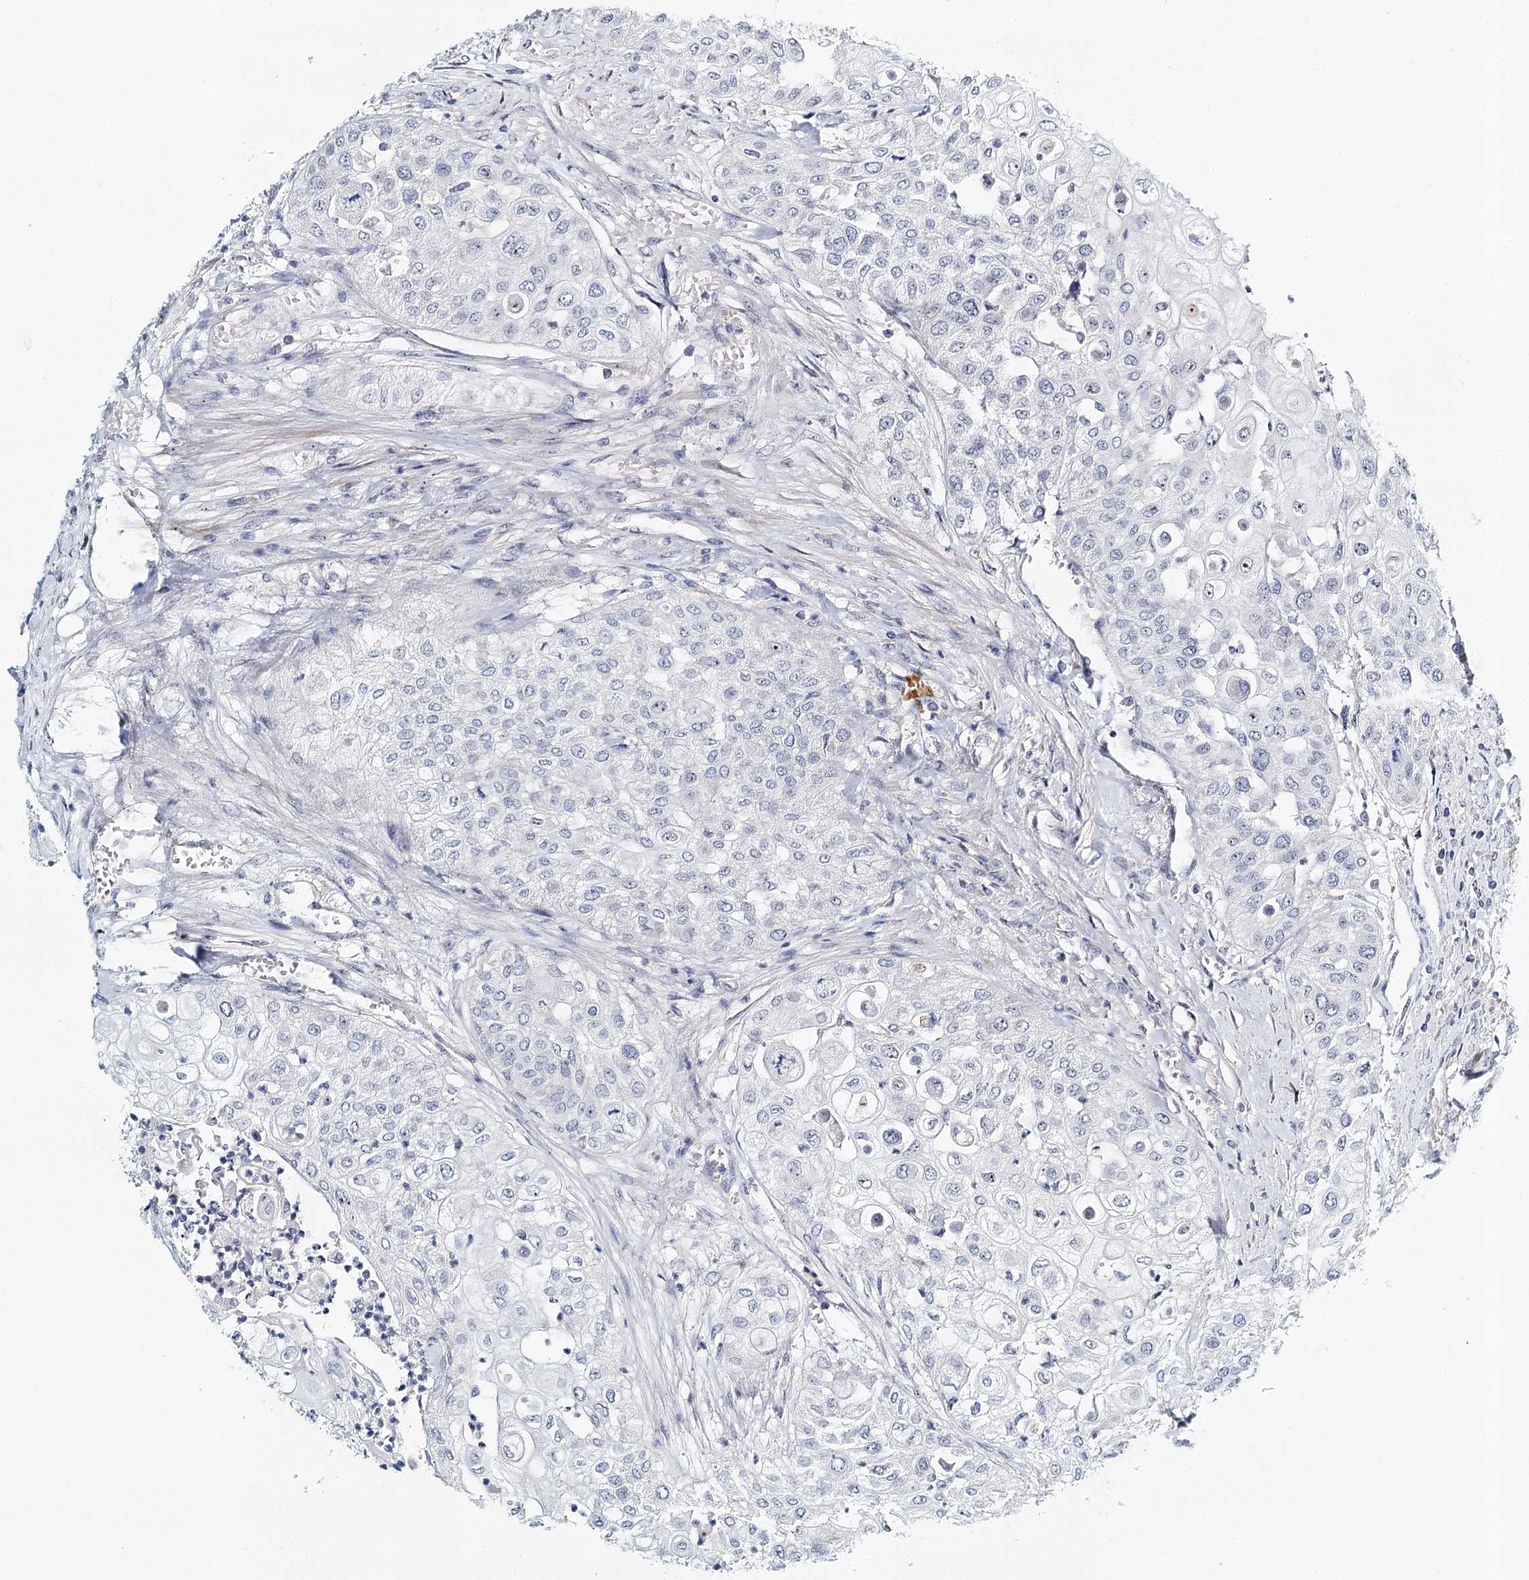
{"staining": {"intensity": "negative", "quantity": "none", "location": "none"}, "tissue": "urothelial cancer", "cell_type": "Tumor cells", "image_type": "cancer", "snomed": [{"axis": "morphology", "description": "Urothelial carcinoma, High grade"}, {"axis": "topography", "description": "Urinary bladder"}], "caption": "The photomicrograph exhibits no significant staining in tumor cells of urothelial cancer. (DAB IHC visualized using brightfield microscopy, high magnification).", "gene": "RBM43", "patient": {"sex": "female", "age": 79}}